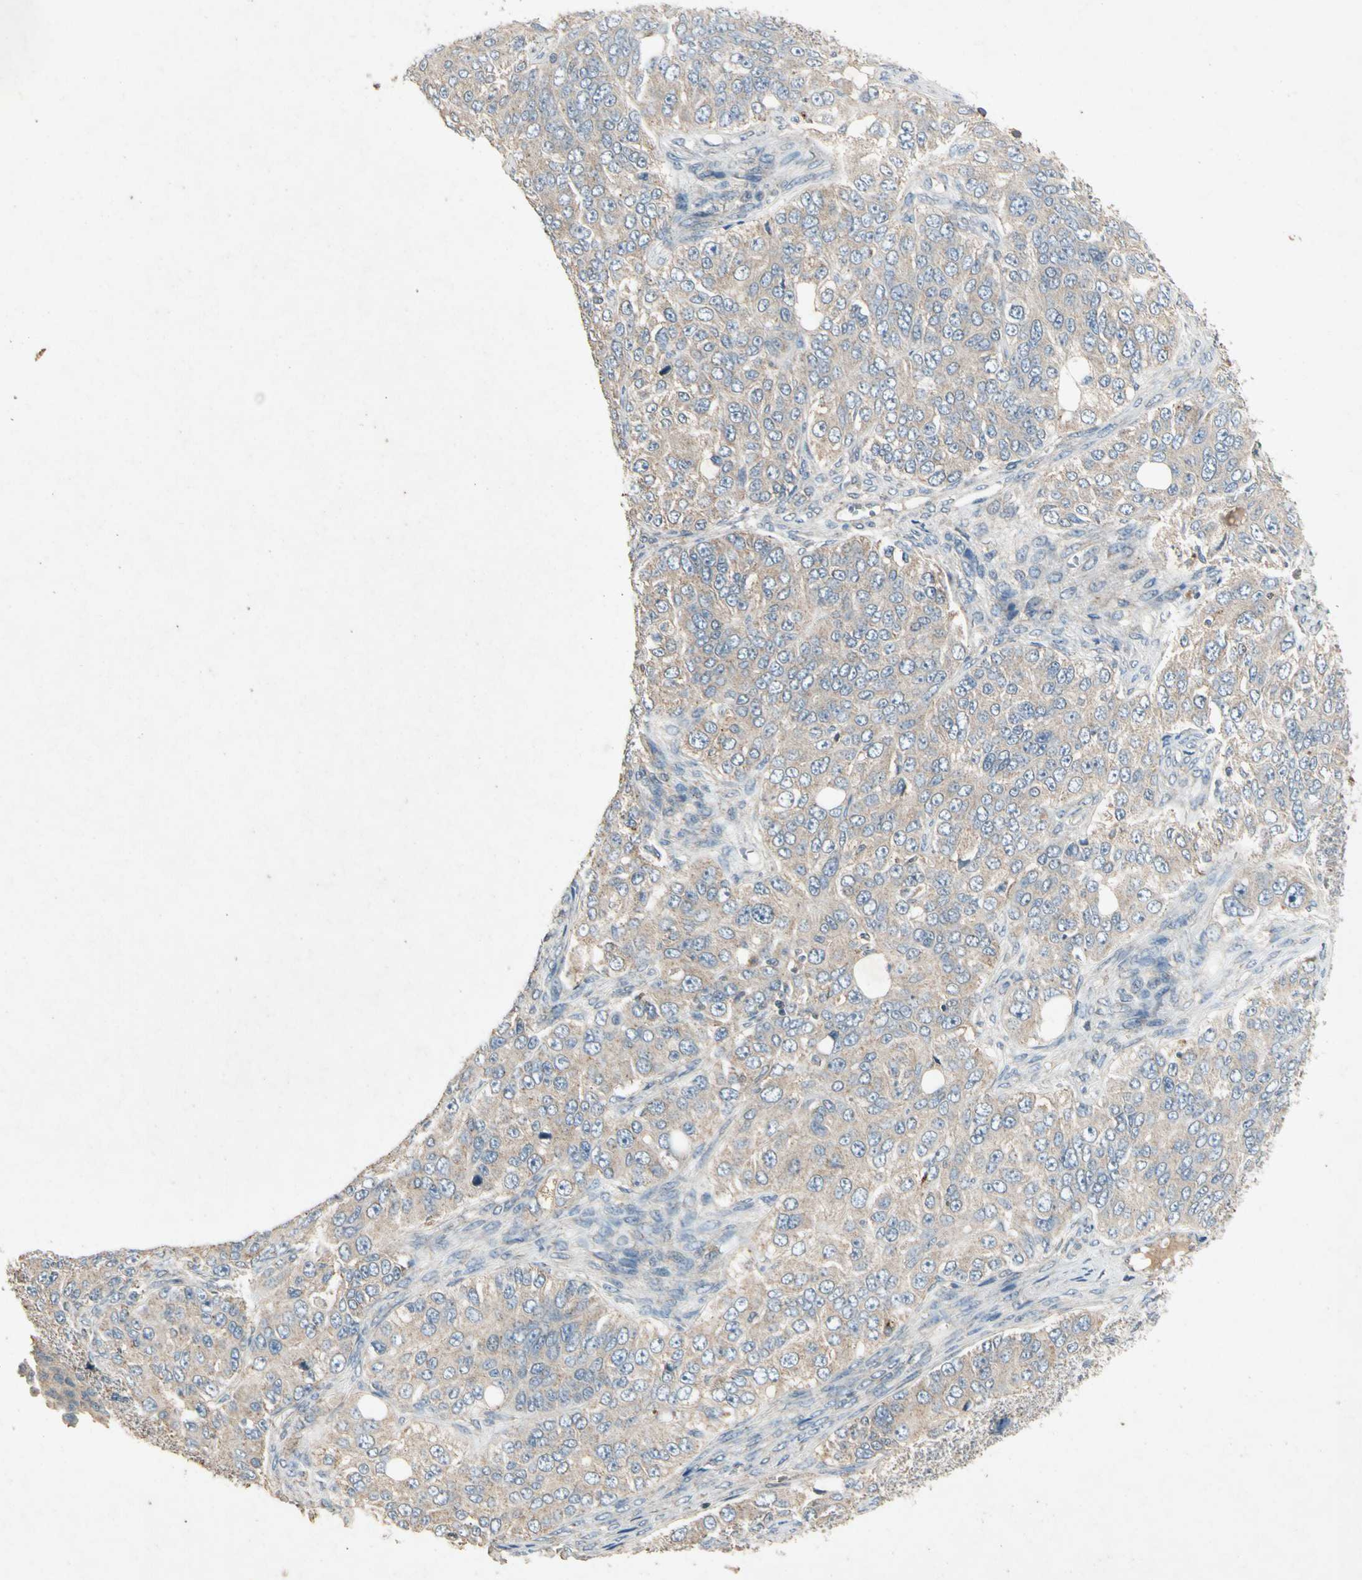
{"staining": {"intensity": "weak", "quantity": "25%-75%", "location": "cytoplasmic/membranous"}, "tissue": "ovarian cancer", "cell_type": "Tumor cells", "image_type": "cancer", "snomed": [{"axis": "morphology", "description": "Carcinoma, endometroid"}, {"axis": "topography", "description": "Ovary"}], "caption": "Ovarian cancer (endometroid carcinoma) stained with IHC reveals weak cytoplasmic/membranous expression in approximately 25%-75% of tumor cells. (DAB IHC, brown staining for protein, blue staining for nuclei).", "gene": "GPLD1", "patient": {"sex": "female", "age": 51}}